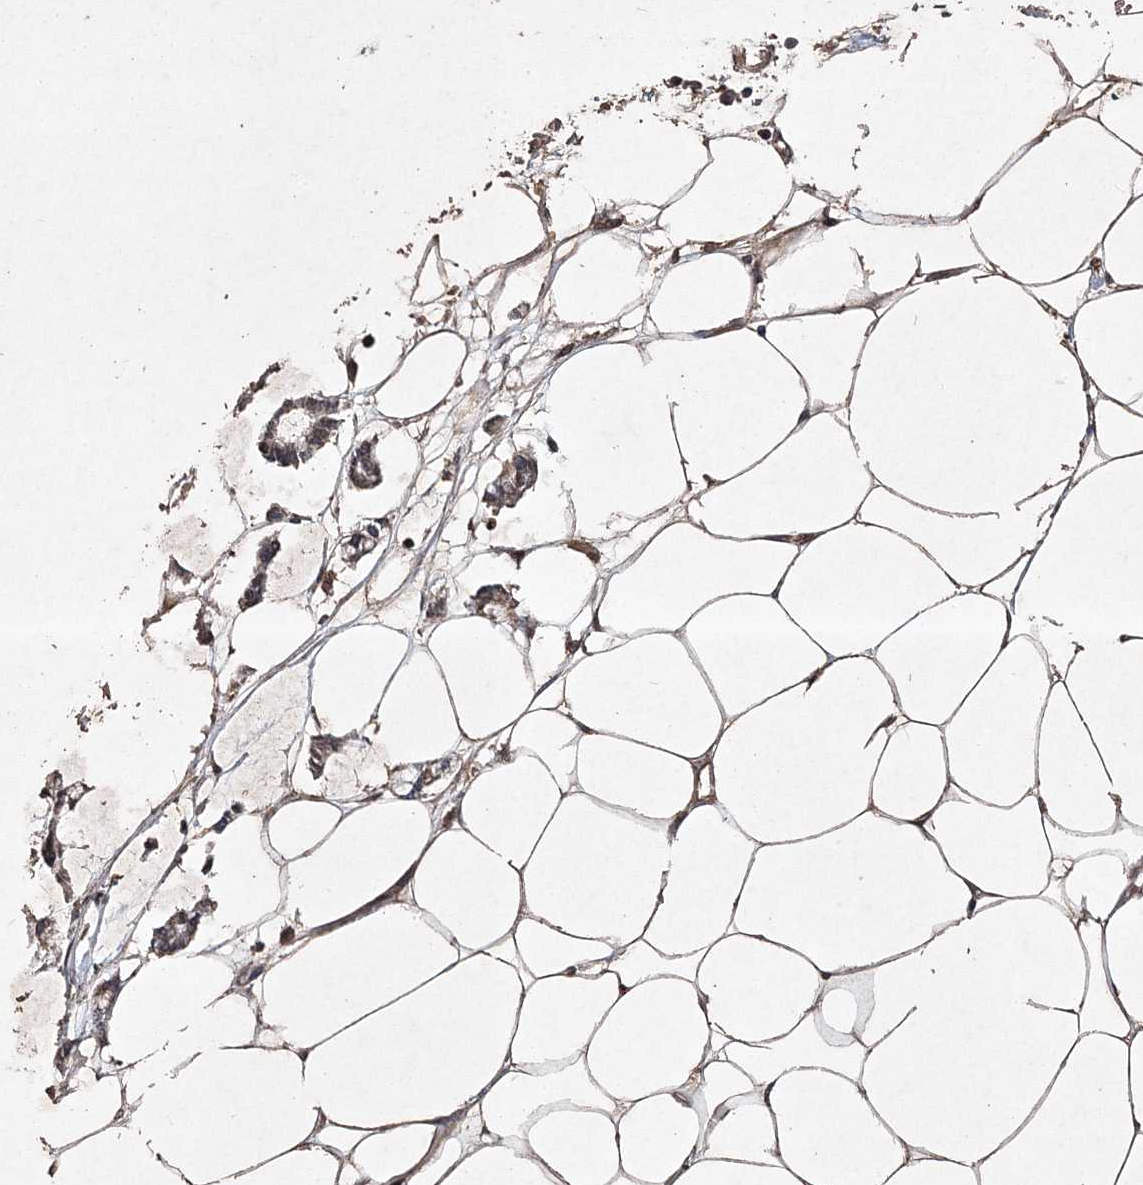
{"staining": {"intensity": "moderate", "quantity": "25%-75%", "location": "cytoplasmic/membranous"}, "tissue": "adipose tissue", "cell_type": "Adipocytes", "image_type": "normal", "snomed": [{"axis": "morphology", "description": "Normal tissue, NOS"}, {"axis": "morphology", "description": "Adenocarcinoma, NOS"}, {"axis": "topography", "description": "Colon"}, {"axis": "topography", "description": "Peripheral nerve tissue"}], "caption": "Immunohistochemistry photomicrograph of benign human adipose tissue stained for a protein (brown), which demonstrates medium levels of moderate cytoplasmic/membranous positivity in approximately 25%-75% of adipocytes.", "gene": "C3orf38", "patient": {"sex": "male", "age": 14}}